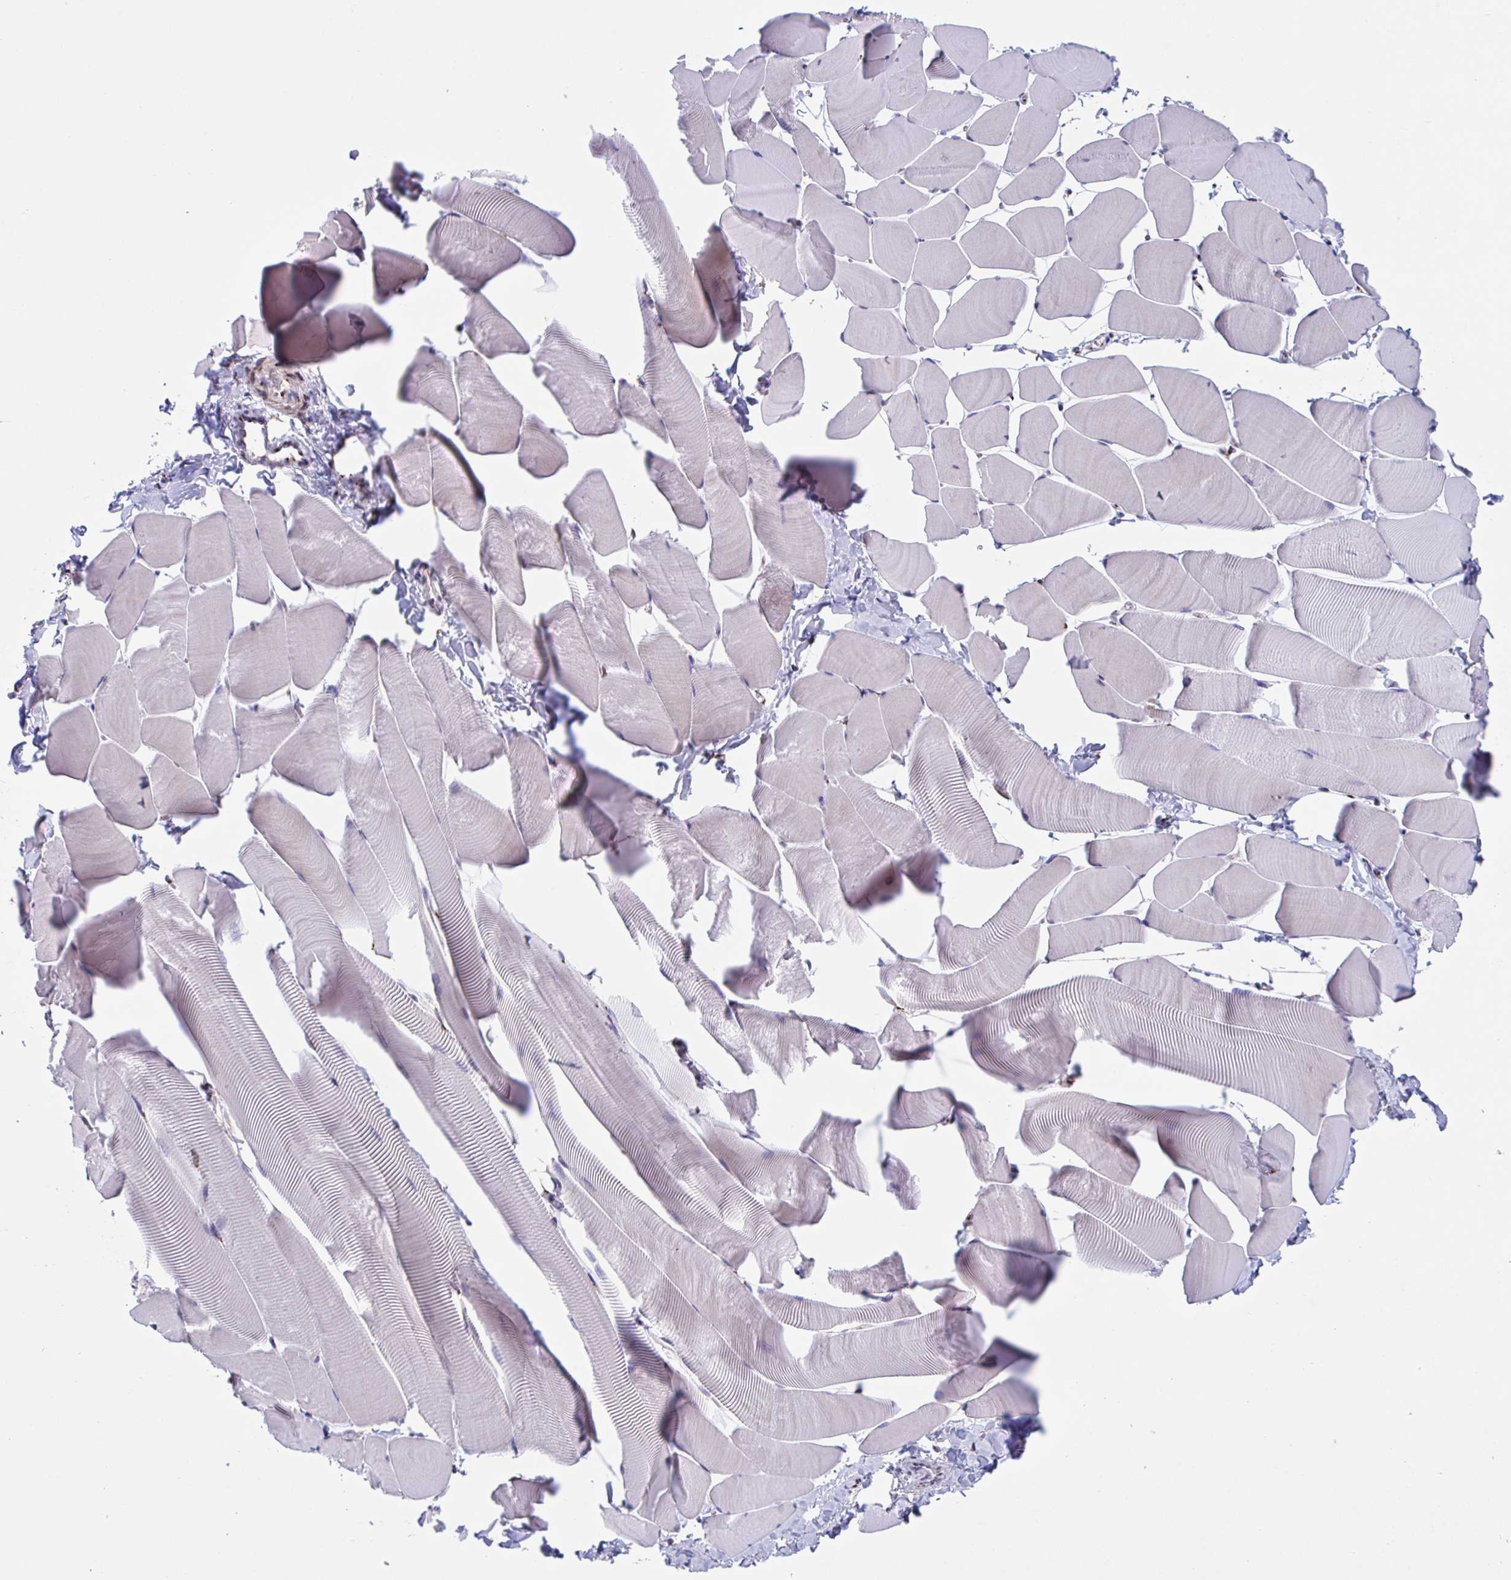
{"staining": {"intensity": "moderate", "quantity": "<25%", "location": "cytoplasmic/membranous"}, "tissue": "skeletal muscle", "cell_type": "Myocytes", "image_type": "normal", "snomed": [{"axis": "morphology", "description": "Normal tissue, NOS"}, {"axis": "topography", "description": "Skeletal muscle"}], "caption": "An image of skeletal muscle stained for a protein shows moderate cytoplasmic/membranous brown staining in myocytes. The staining was performed using DAB, with brown indicating positive protein expression. Nuclei are stained blue with hematoxylin.", "gene": "RFK", "patient": {"sex": "male", "age": 25}}